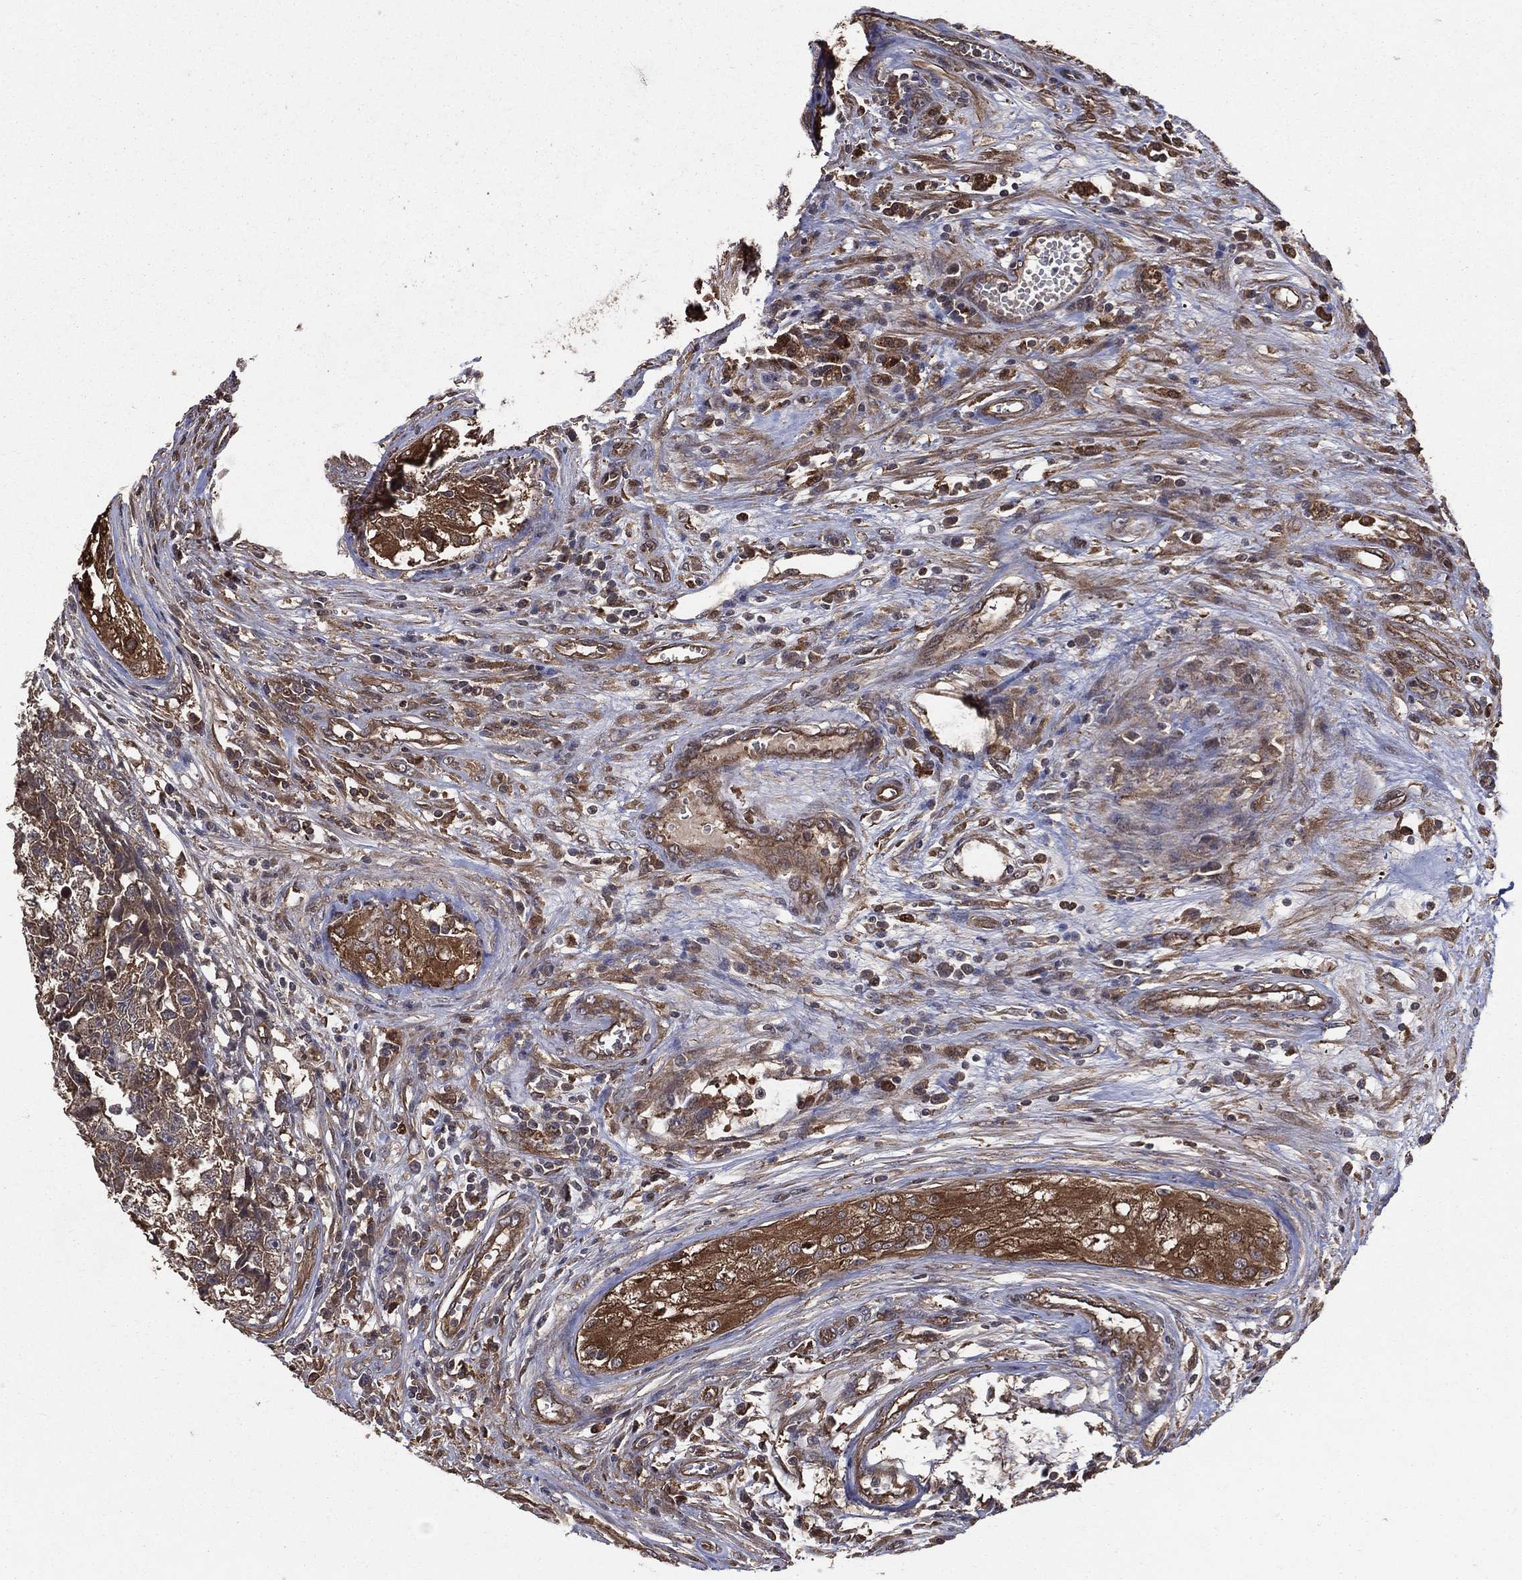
{"staining": {"intensity": "moderate", "quantity": ">75%", "location": "cytoplasmic/membranous"}, "tissue": "testis cancer", "cell_type": "Tumor cells", "image_type": "cancer", "snomed": [{"axis": "morphology", "description": "Seminoma, NOS"}, {"axis": "morphology", "description": "Carcinoma, Embryonal, NOS"}, {"axis": "topography", "description": "Testis"}], "caption": "Human testis embryonal carcinoma stained for a protein (brown) reveals moderate cytoplasmic/membranous positive positivity in about >75% of tumor cells.", "gene": "DPYSL2", "patient": {"sex": "male", "age": 22}}